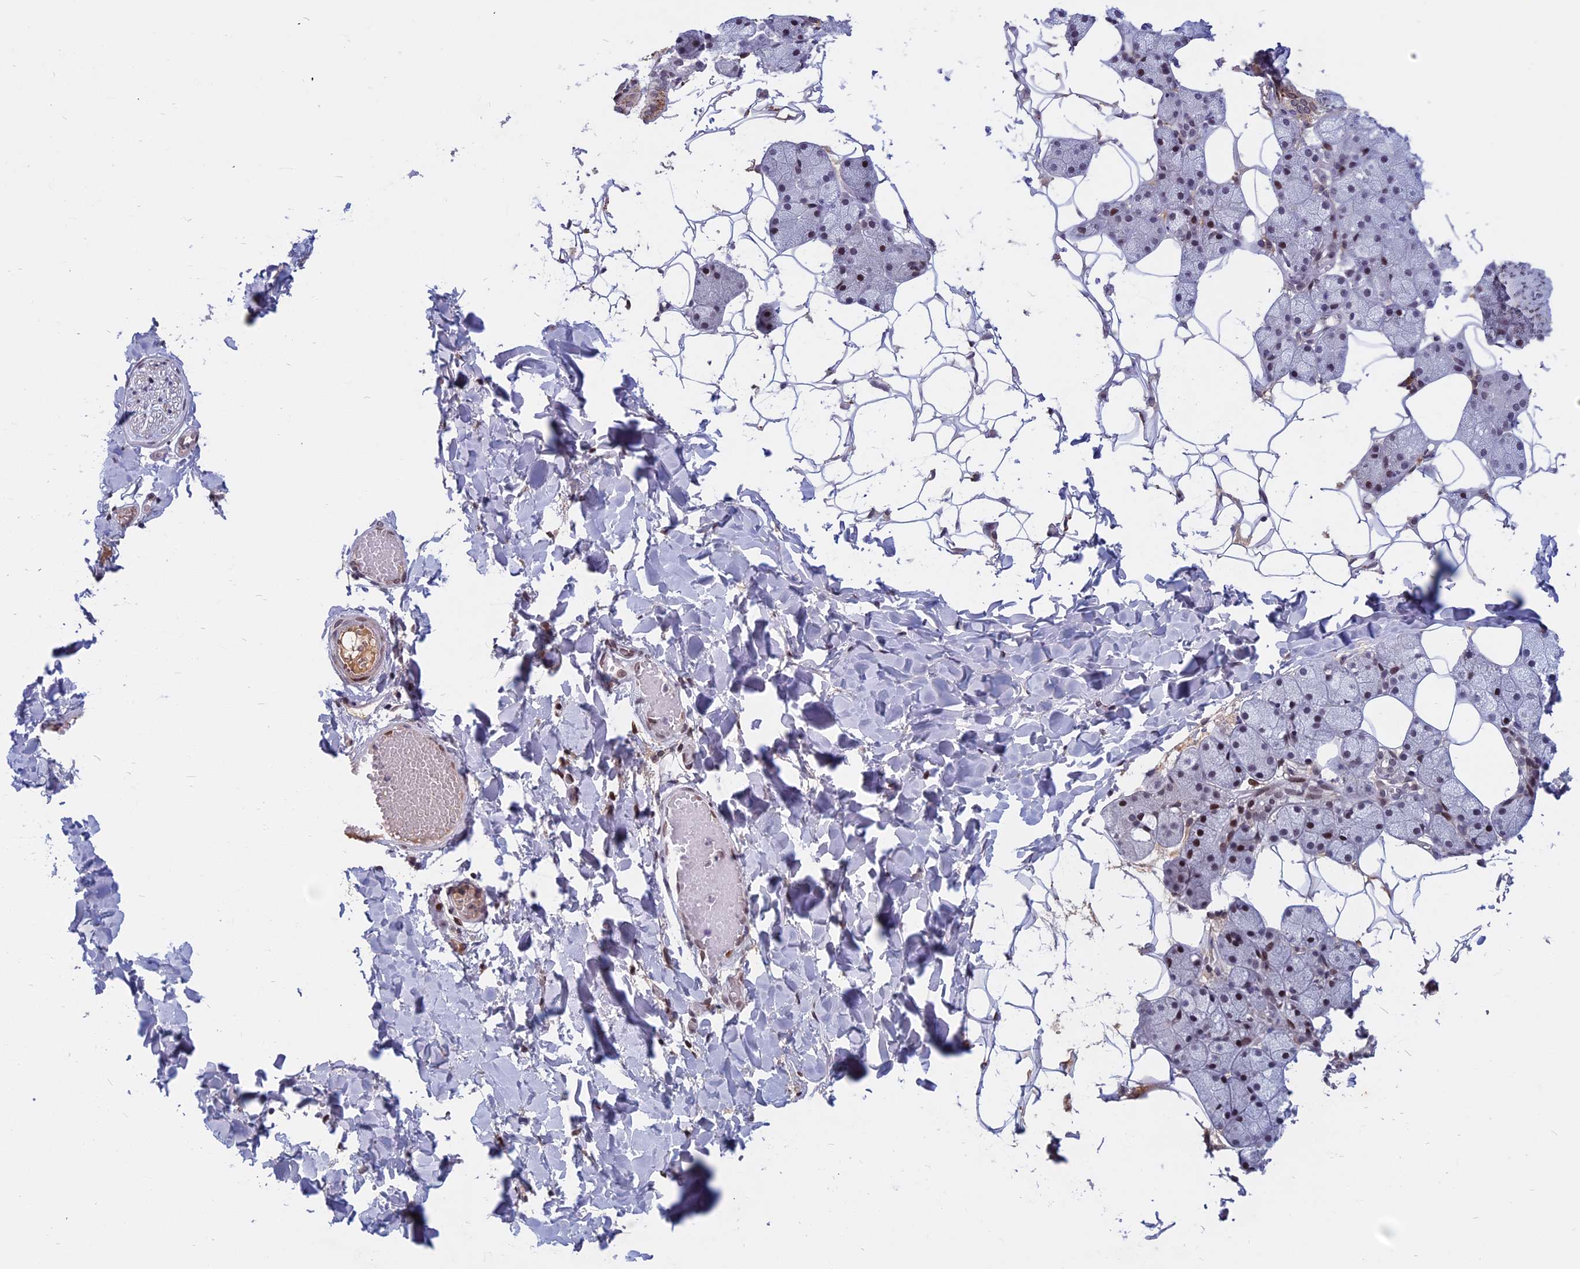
{"staining": {"intensity": "strong", "quantity": "<25%", "location": "cytoplasmic/membranous,nuclear"}, "tissue": "salivary gland", "cell_type": "Glandular cells", "image_type": "normal", "snomed": [{"axis": "morphology", "description": "Normal tissue, NOS"}, {"axis": "topography", "description": "Salivary gland"}], "caption": "A photomicrograph of human salivary gland stained for a protein shows strong cytoplasmic/membranous,nuclear brown staining in glandular cells. The protein is shown in brown color, while the nuclei are stained blue.", "gene": "CDC7", "patient": {"sex": "female", "age": 33}}